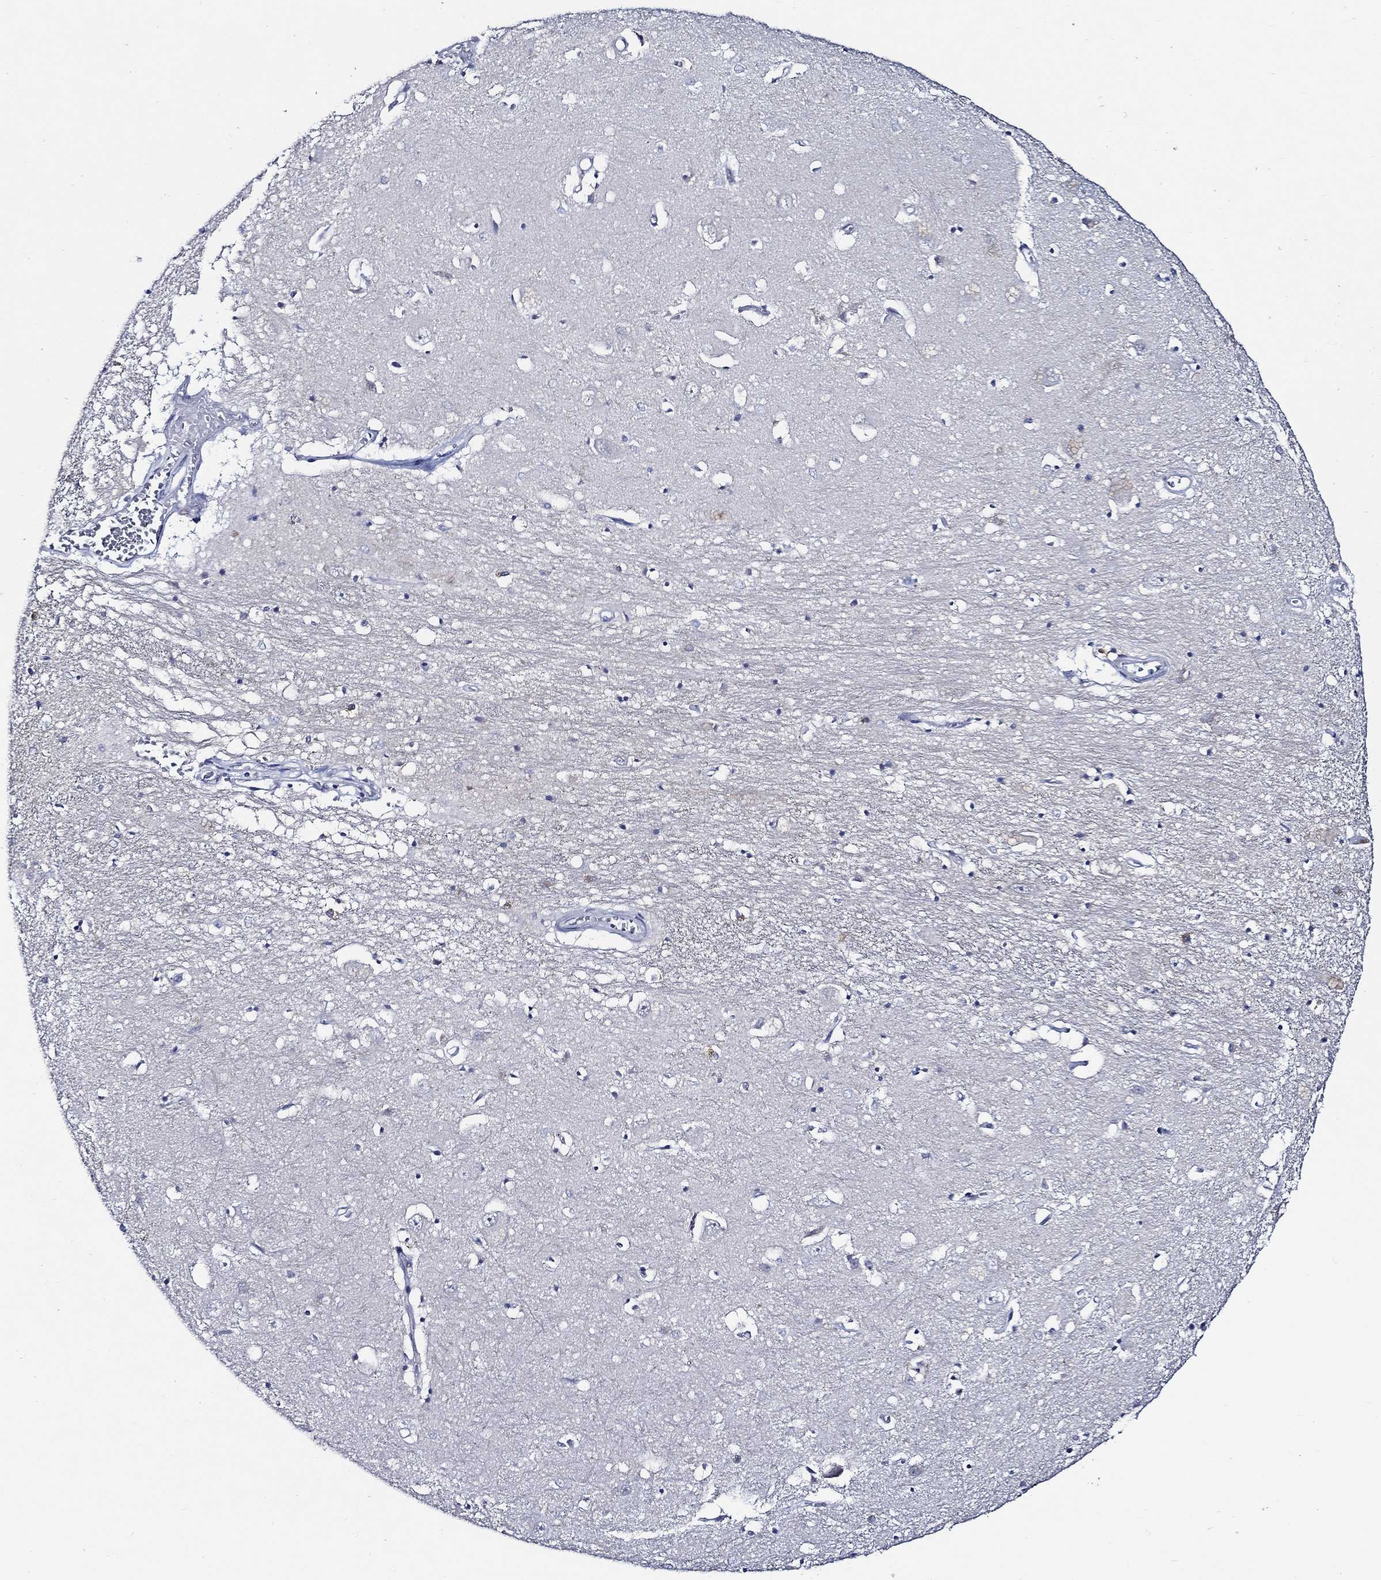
{"staining": {"intensity": "strong", "quantity": "<25%", "location": "cytoplasmic/membranous"}, "tissue": "caudate", "cell_type": "Glial cells", "image_type": "normal", "snomed": [{"axis": "morphology", "description": "Normal tissue, NOS"}, {"axis": "topography", "description": "Lateral ventricle wall"}], "caption": "Immunohistochemistry of unremarkable caudate displays medium levels of strong cytoplasmic/membranous staining in about <25% of glial cells.", "gene": "C8orf48", "patient": {"sex": "male", "age": 54}}